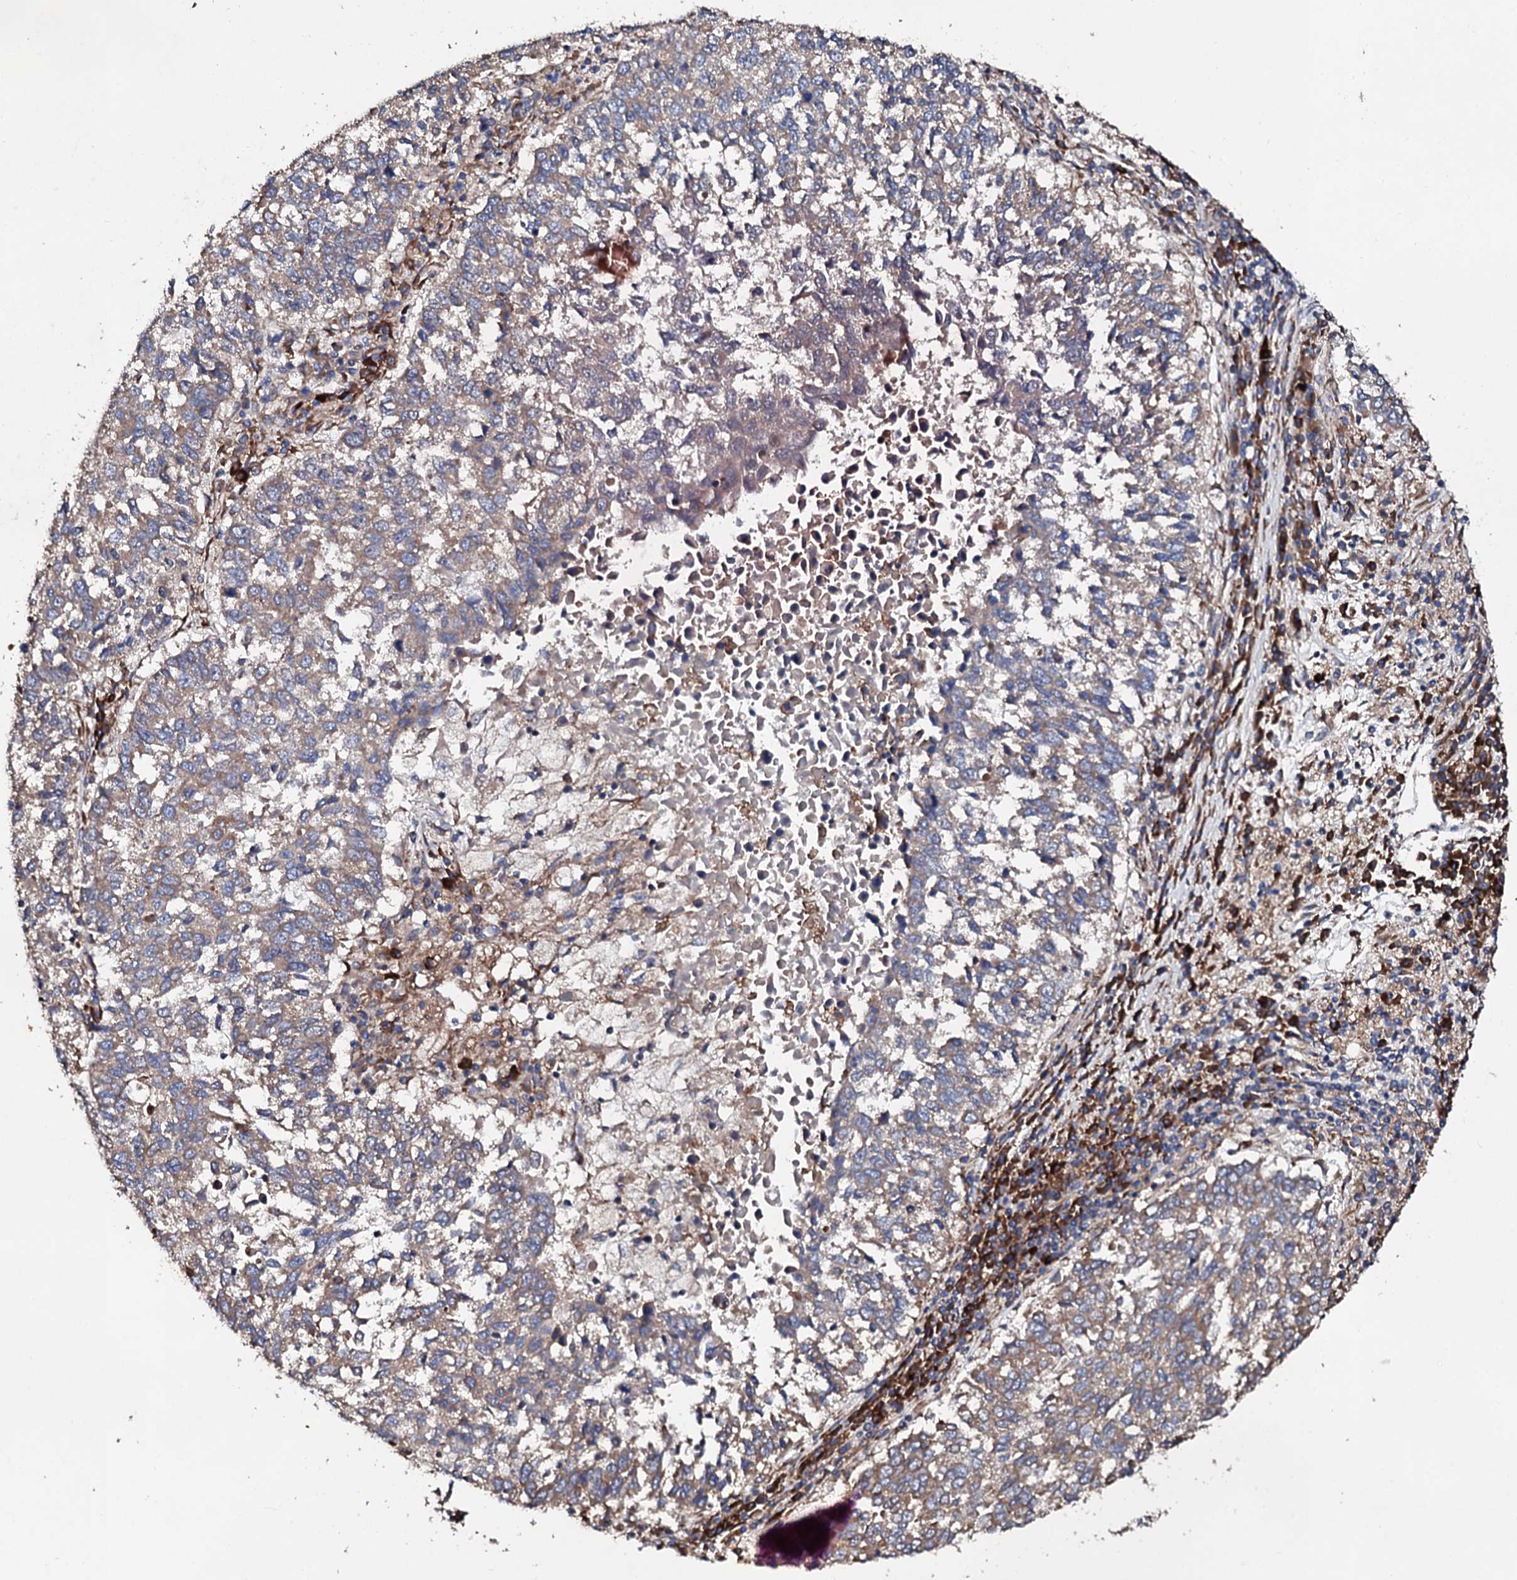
{"staining": {"intensity": "weak", "quantity": "25%-75%", "location": "cytoplasmic/membranous"}, "tissue": "lung cancer", "cell_type": "Tumor cells", "image_type": "cancer", "snomed": [{"axis": "morphology", "description": "Squamous cell carcinoma, NOS"}, {"axis": "topography", "description": "Lung"}], "caption": "Human lung squamous cell carcinoma stained with a brown dye exhibits weak cytoplasmic/membranous positive positivity in about 25%-75% of tumor cells.", "gene": "LIPT2", "patient": {"sex": "male", "age": 73}}